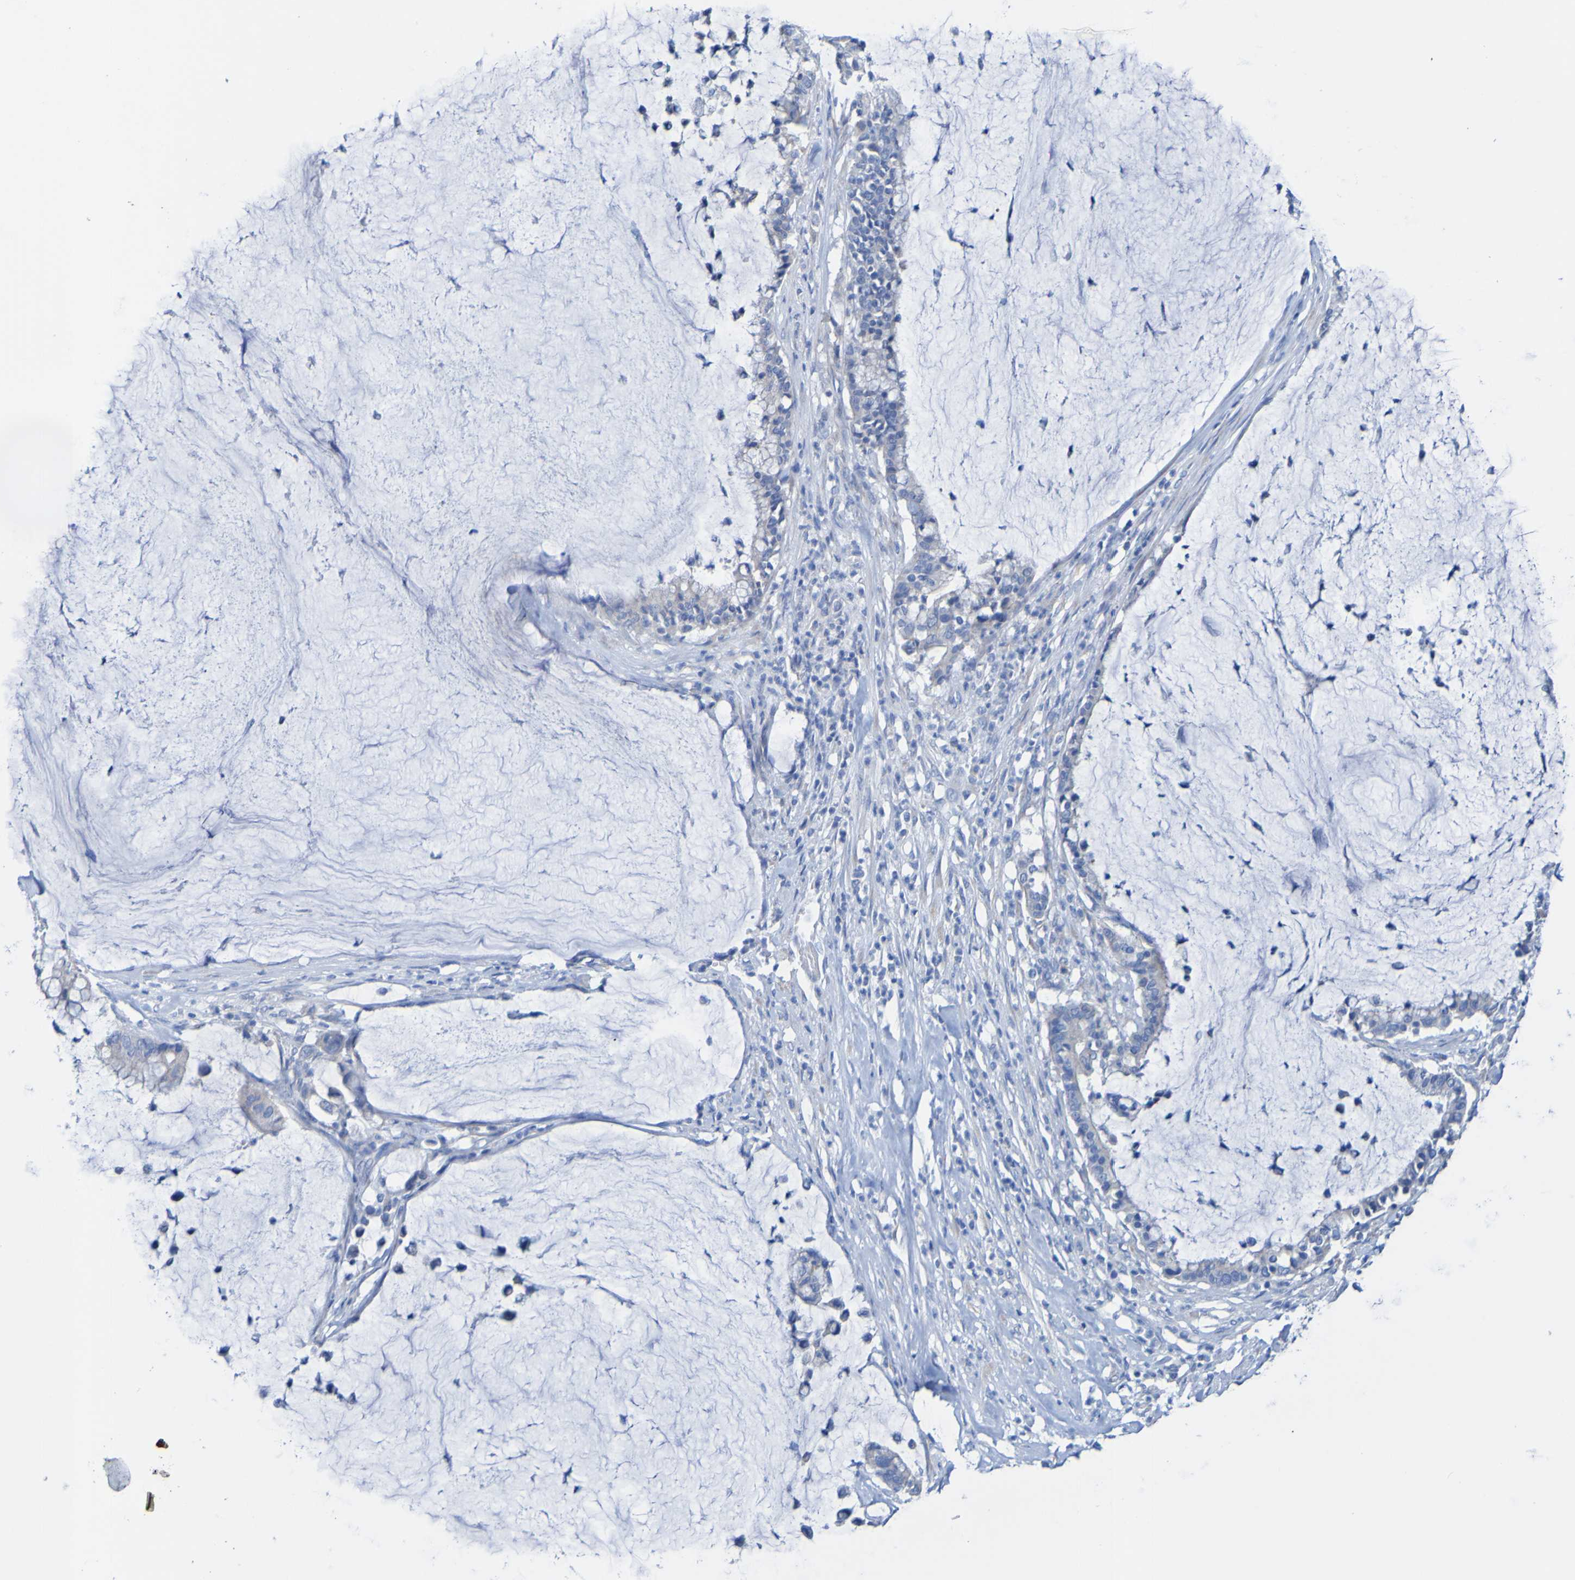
{"staining": {"intensity": "negative", "quantity": "none", "location": "none"}, "tissue": "pancreatic cancer", "cell_type": "Tumor cells", "image_type": "cancer", "snomed": [{"axis": "morphology", "description": "Adenocarcinoma, NOS"}, {"axis": "topography", "description": "Pancreas"}], "caption": "Immunohistochemistry (IHC) histopathology image of neoplastic tissue: human adenocarcinoma (pancreatic) stained with DAB demonstrates no significant protein positivity in tumor cells.", "gene": "ACMSD", "patient": {"sex": "male", "age": 41}}